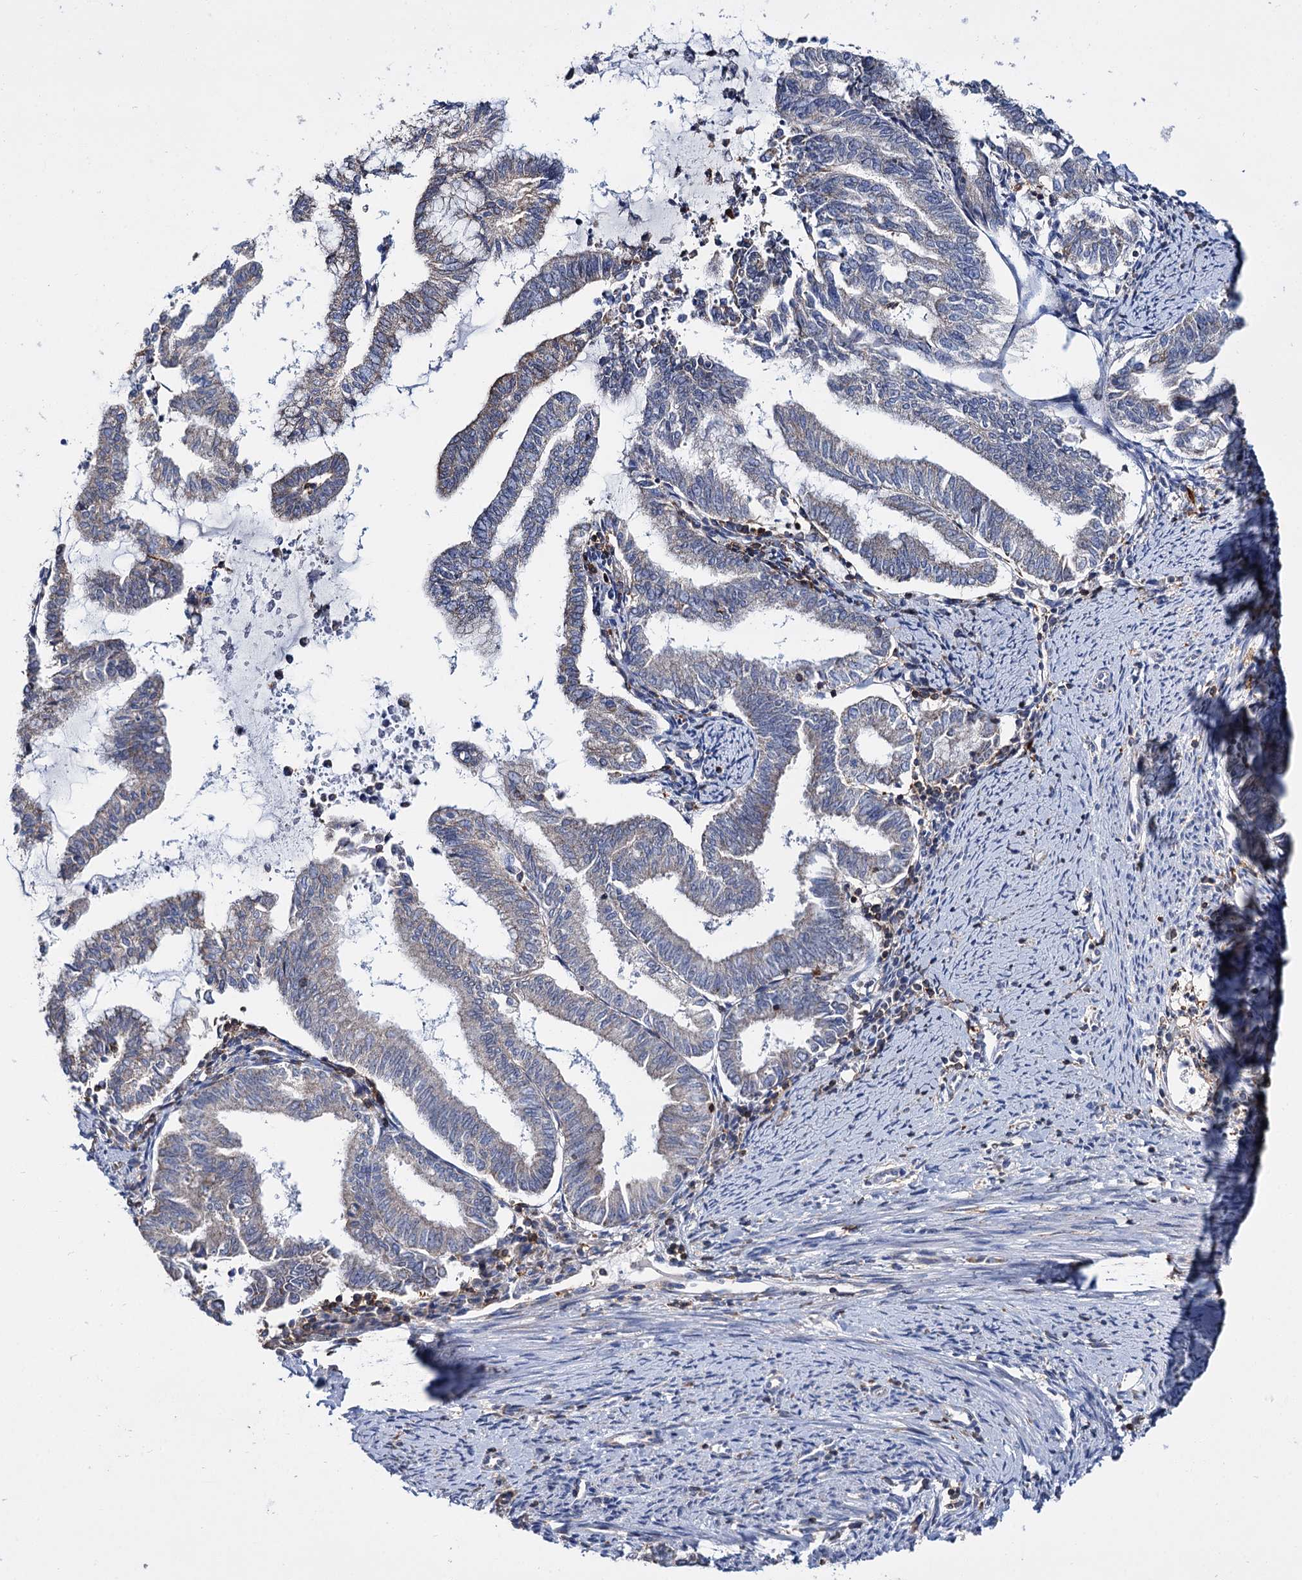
{"staining": {"intensity": "weak", "quantity": "<25%", "location": "cytoplasmic/membranous"}, "tissue": "endometrial cancer", "cell_type": "Tumor cells", "image_type": "cancer", "snomed": [{"axis": "morphology", "description": "Adenocarcinoma, NOS"}, {"axis": "topography", "description": "Endometrium"}], "caption": "Micrograph shows no significant protein expression in tumor cells of endometrial cancer. (DAB (3,3'-diaminobenzidine) IHC with hematoxylin counter stain).", "gene": "UBASH3B", "patient": {"sex": "female", "age": 79}}